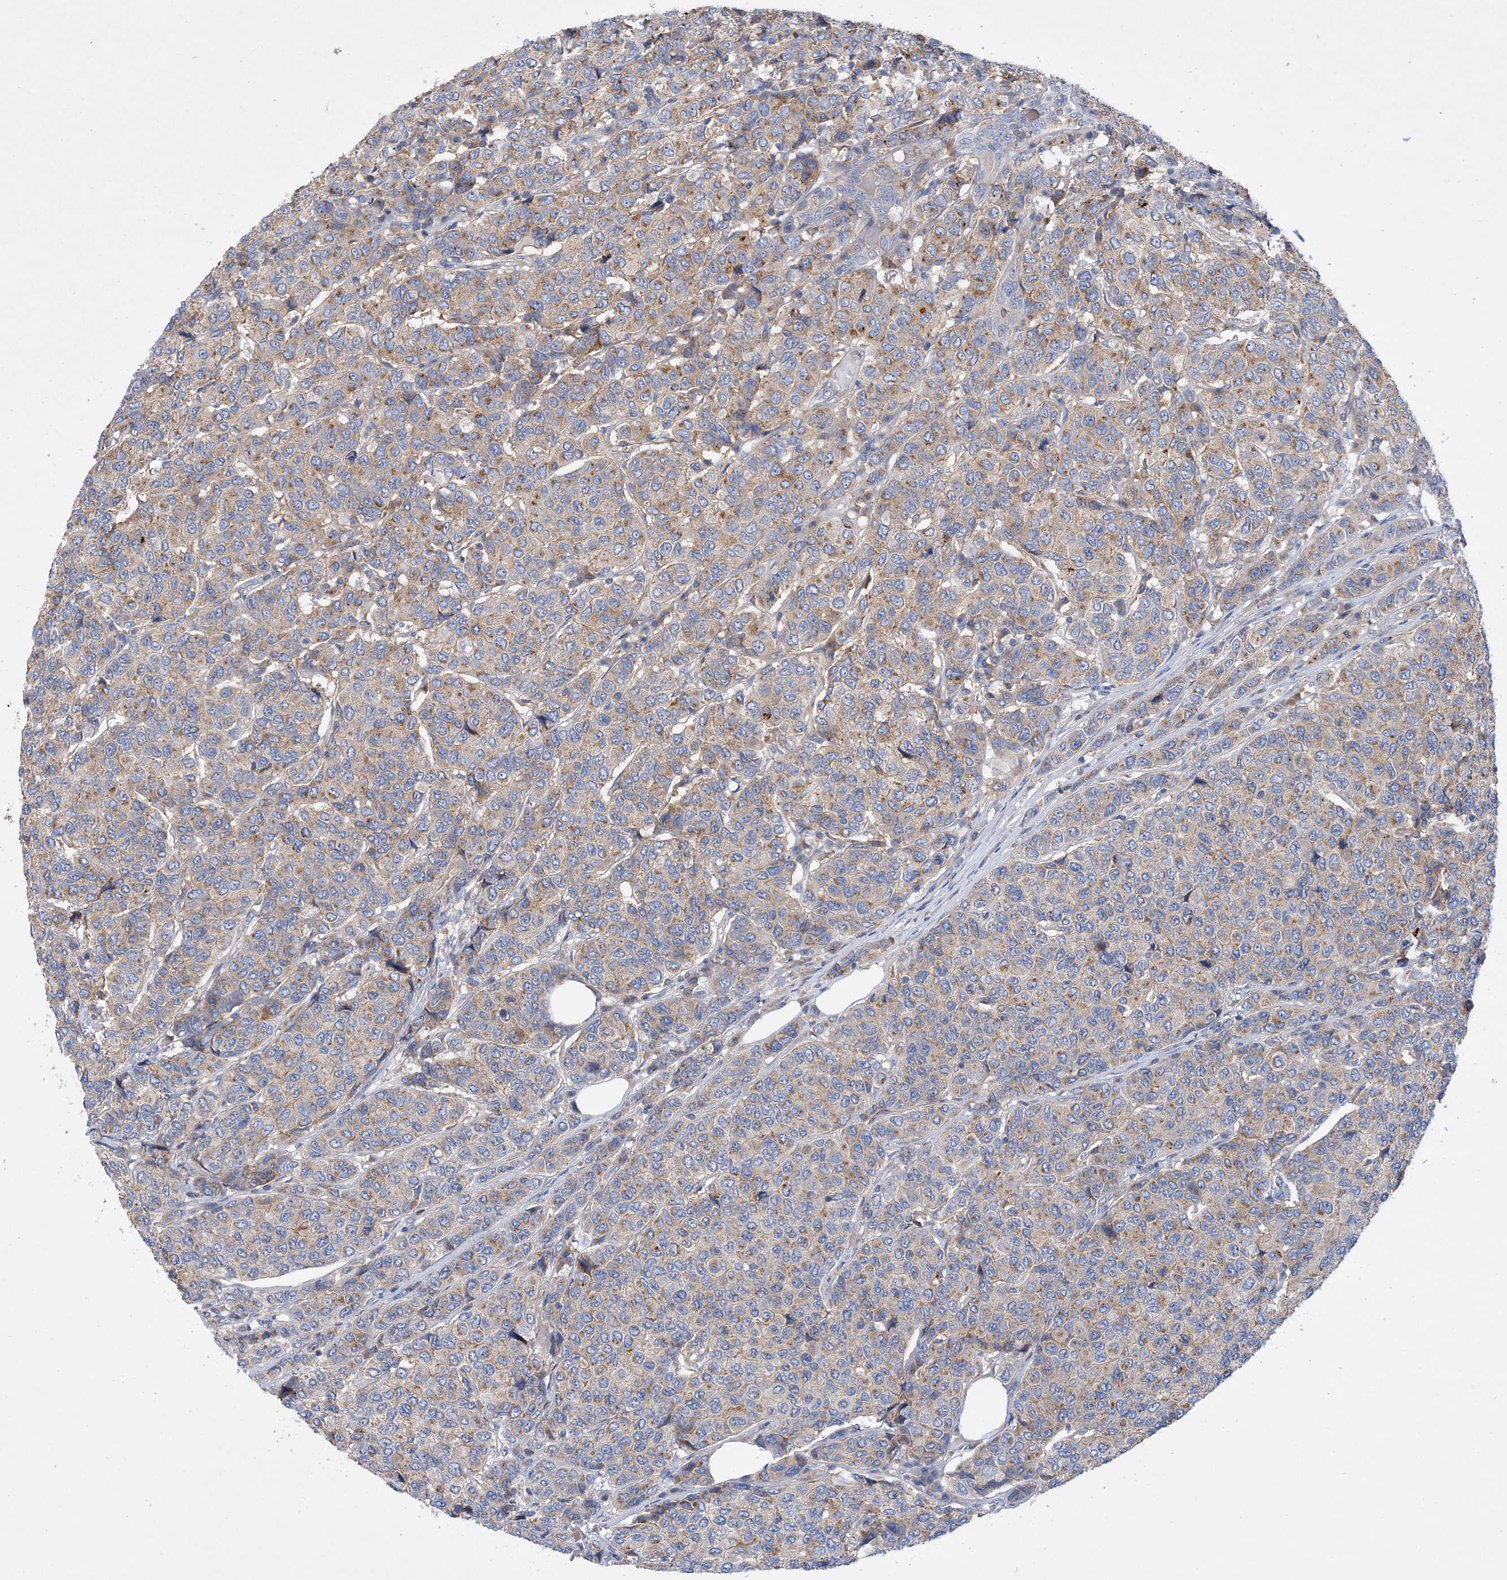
{"staining": {"intensity": "moderate", "quantity": ">75%", "location": "cytoplasmic/membranous"}, "tissue": "breast cancer", "cell_type": "Tumor cells", "image_type": "cancer", "snomed": [{"axis": "morphology", "description": "Duct carcinoma"}, {"axis": "topography", "description": "Breast"}], "caption": "Human breast intraductal carcinoma stained with a brown dye shows moderate cytoplasmic/membranous positive staining in about >75% of tumor cells.", "gene": "GRINA", "patient": {"sex": "female", "age": 55}}